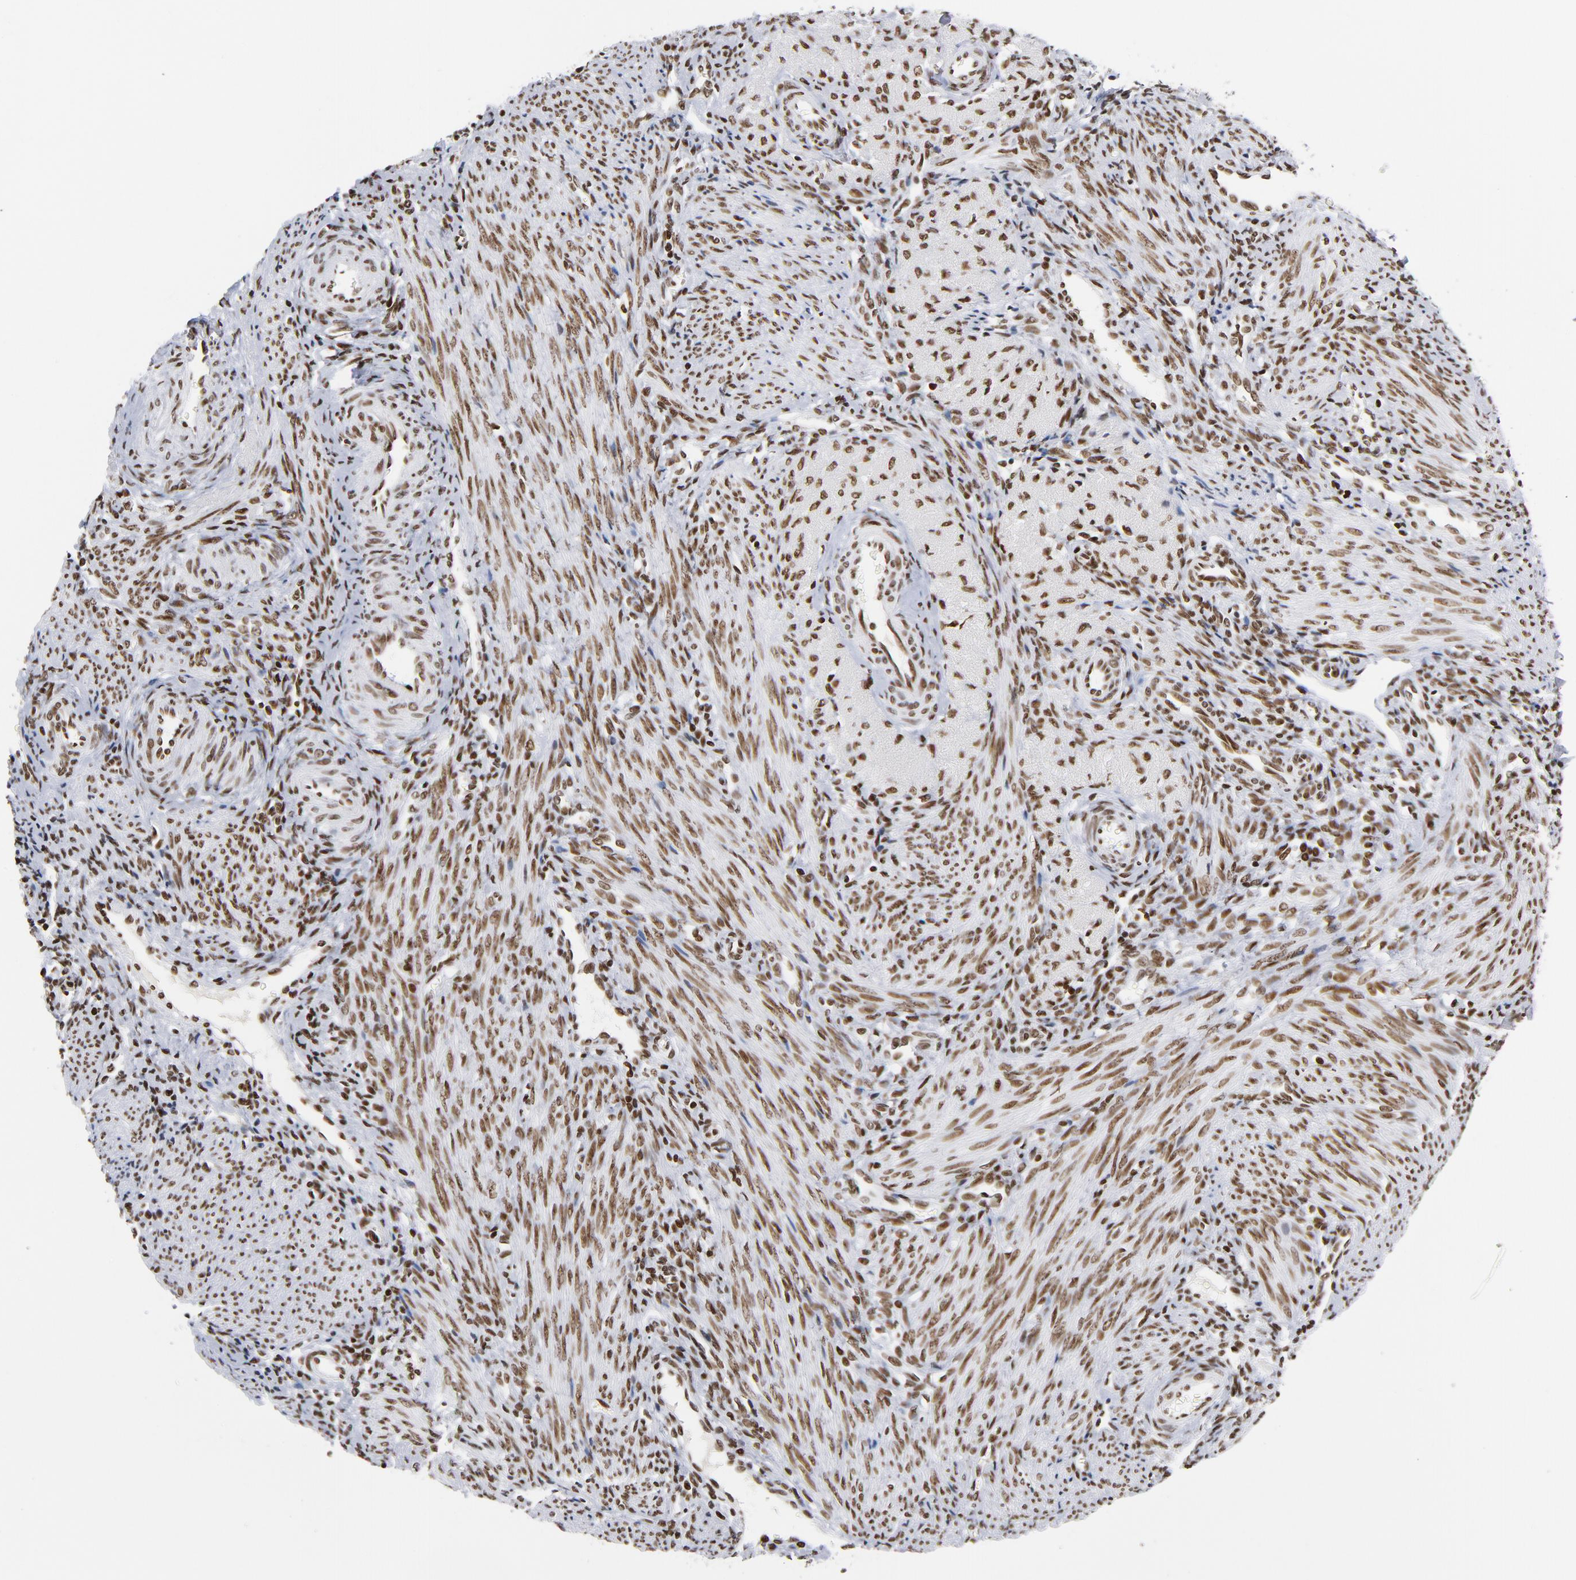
{"staining": {"intensity": "moderate", "quantity": ">75%", "location": "nuclear"}, "tissue": "endometrium", "cell_type": "Cells in endometrial stroma", "image_type": "normal", "snomed": [{"axis": "morphology", "description": "Normal tissue, NOS"}, {"axis": "topography", "description": "Uterus"}, {"axis": "topography", "description": "Endometrium"}], "caption": "A high-resolution histopathology image shows immunohistochemistry (IHC) staining of benign endometrium, which displays moderate nuclear expression in approximately >75% of cells in endometrial stroma. (DAB IHC, brown staining for protein, blue staining for nuclei).", "gene": "TOP2B", "patient": {"sex": "female", "age": 33}}